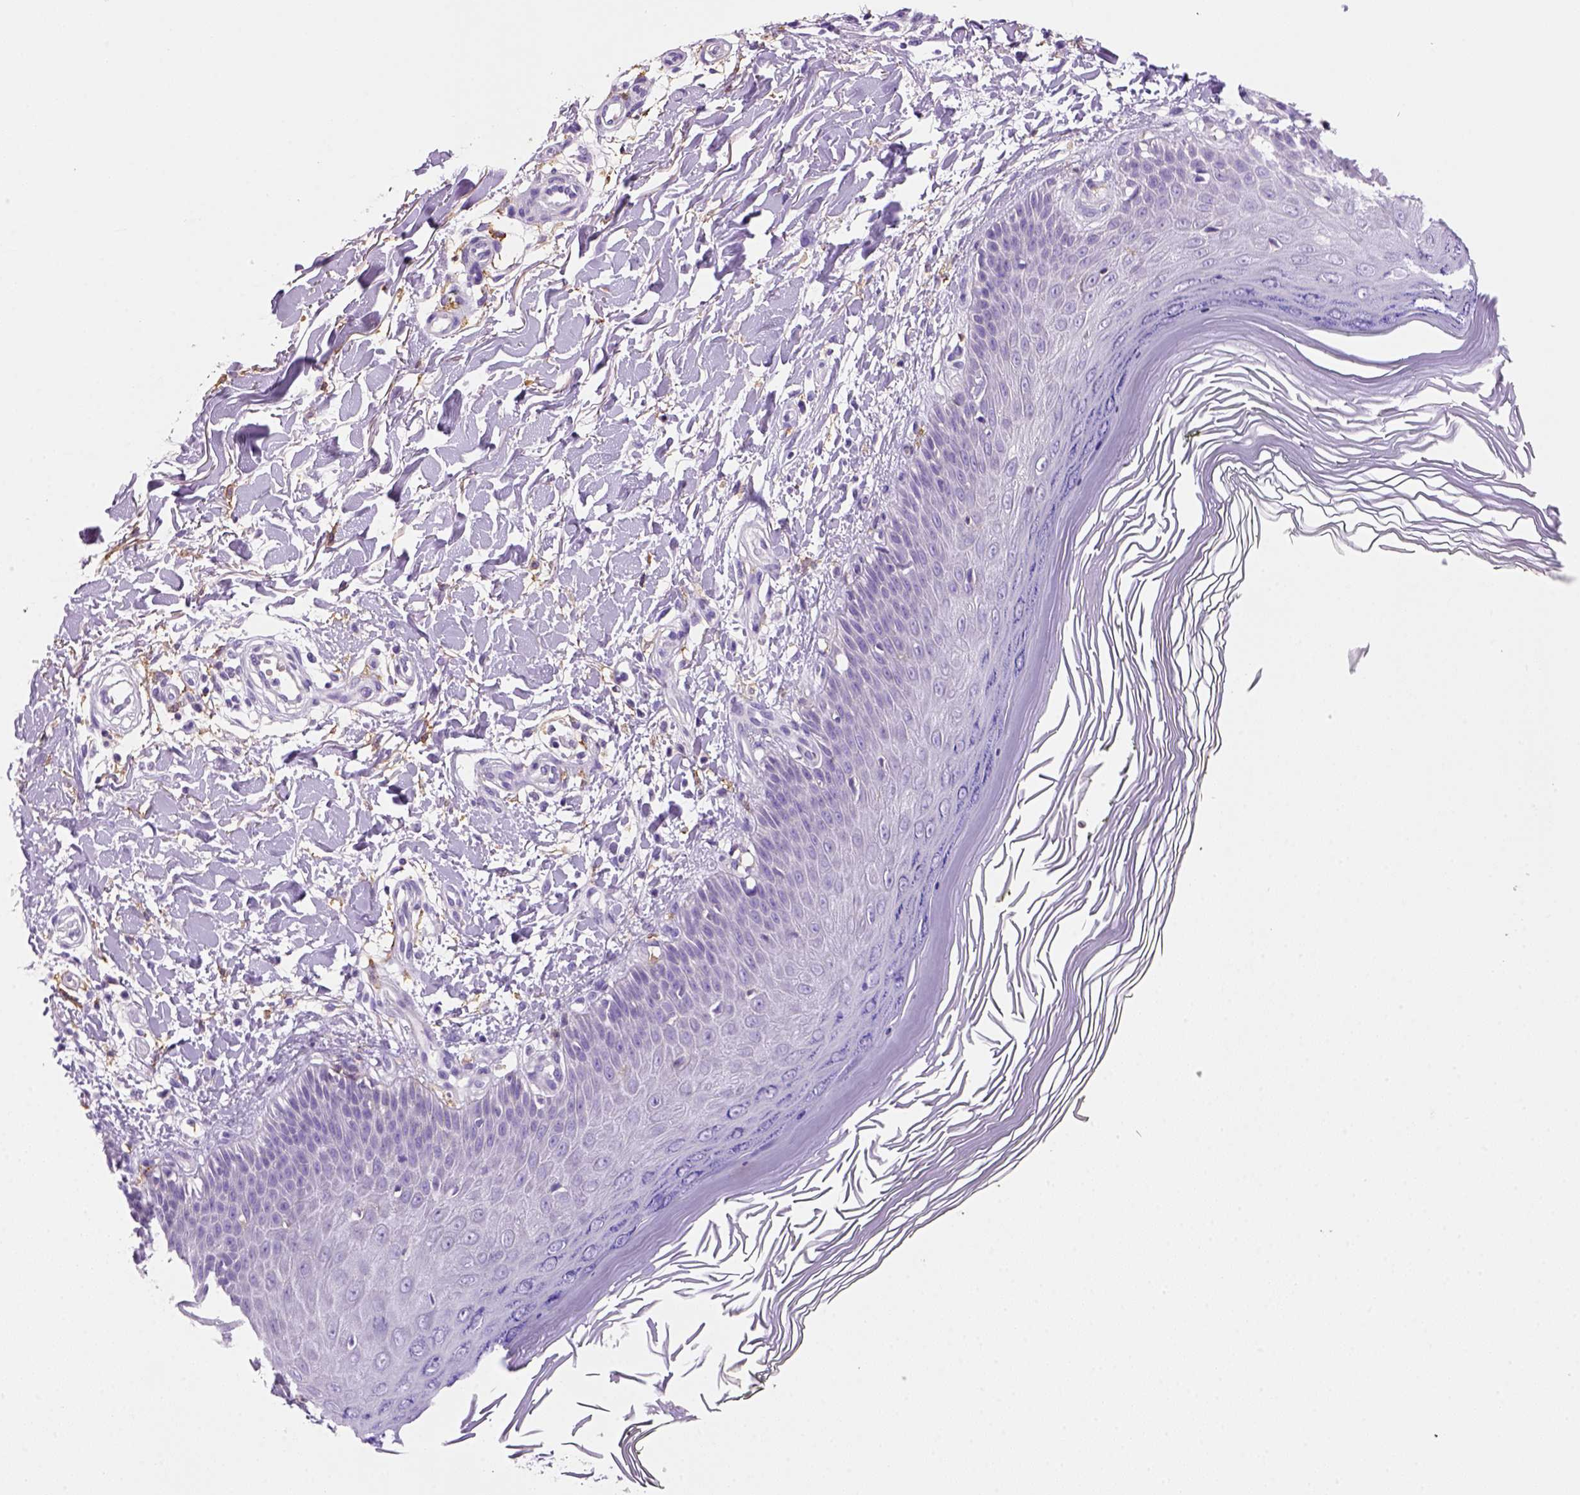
{"staining": {"intensity": "negative", "quantity": "none", "location": "none"}, "tissue": "skin", "cell_type": "Fibroblasts", "image_type": "normal", "snomed": [{"axis": "morphology", "description": "Normal tissue, NOS"}, {"axis": "topography", "description": "Skin"}], "caption": "Immunohistochemistry (IHC) of unremarkable human skin demonstrates no positivity in fibroblasts.", "gene": "CD14", "patient": {"sex": "female", "age": 62}}